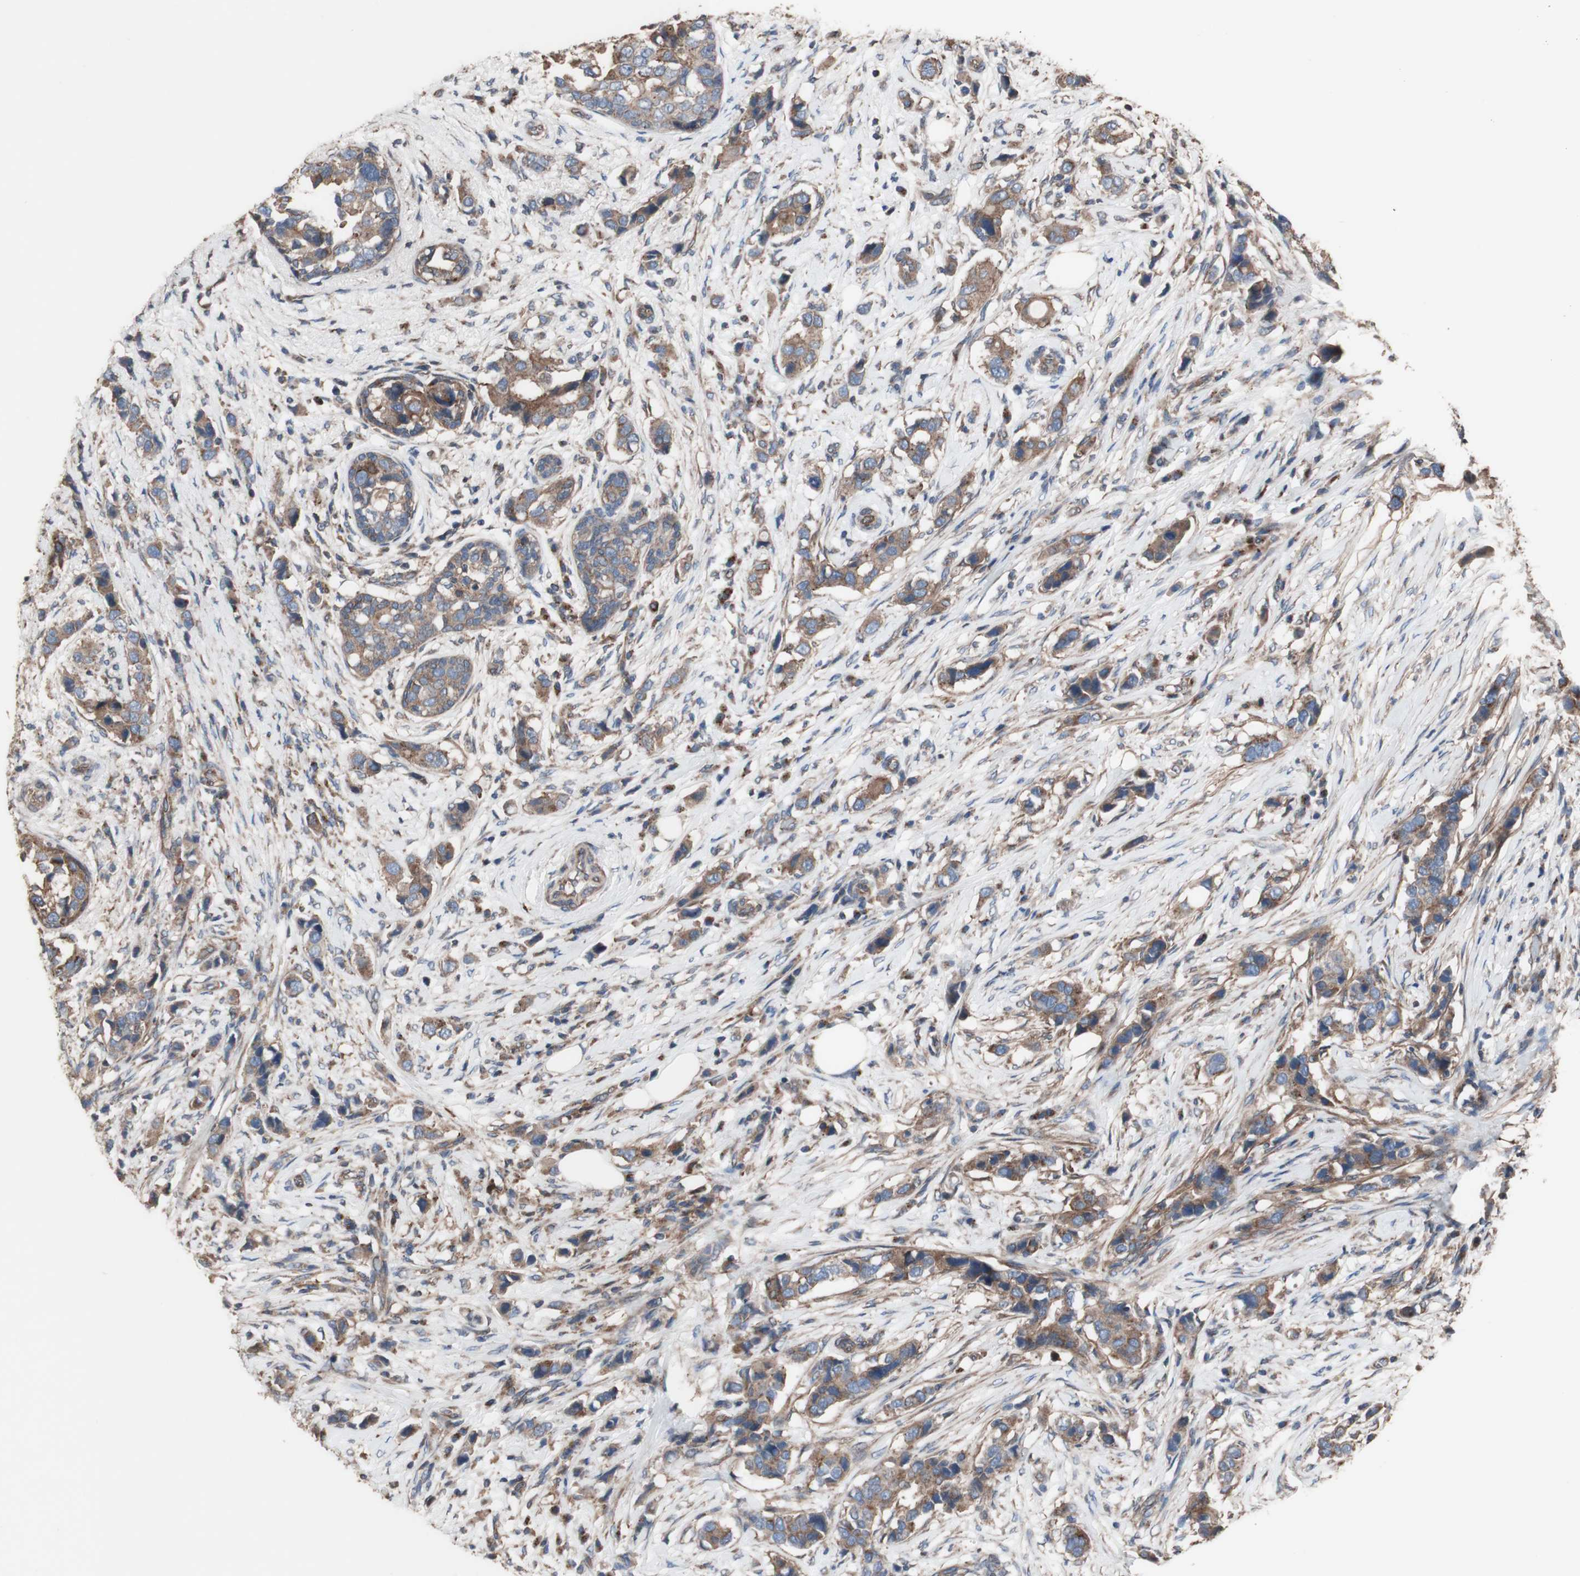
{"staining": {"intensity": "moderate", "quantity": ">75%", "location": "cytoplasmic/membranous"}, "tissue": "breast cancer", "cell_type": "Tumor cells", "image_type": "cancer", "snomed": [{"axis": "morphology", "description": "Normal tissue, NOS"}, {"axis": "morphology", "description": "Duct carcinoma"}, {"axis": "topography", "description": "Breast"}], "caption": "Breast intraductal carcinoma stained for a protein (brown) shows moderate cytoplasmic/membranous positive expression in approximately >75% of tumor cells.", "gene": "COPB1", "patient": {"sex": "female", "age": 50}}